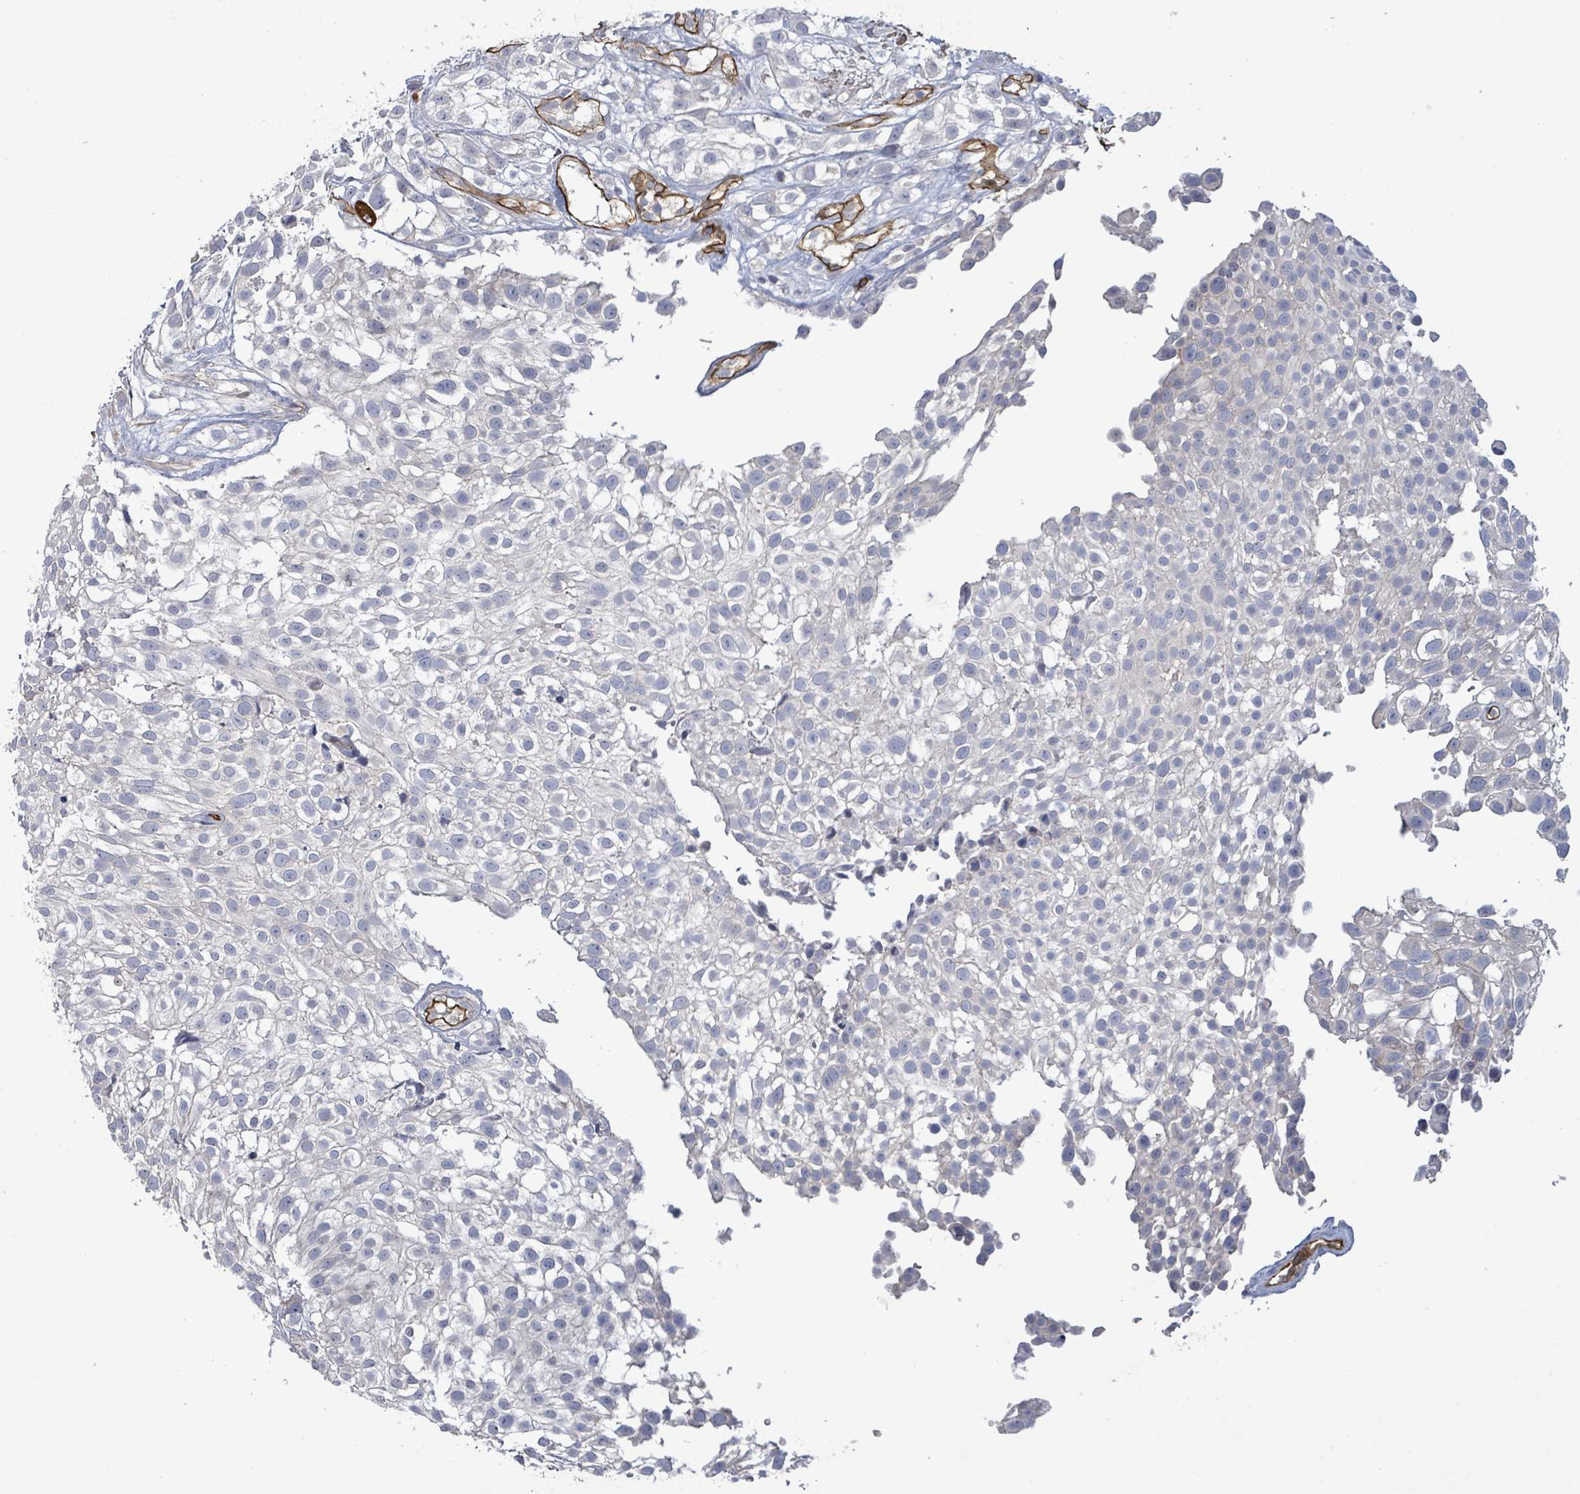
{"staining": {"intensity": "negative", "quantity": "none", "location": "none"}, "tissue": "urothelial cancer", "cell_type": "Tumor cells", "image_type": "cancer", "snomed": [{"axis": "morphology", "description": "Urothelial carcinoma, High grade"}, {"axis": "topography", "description": "Urinary bladder"}], "caption": "Tumor cells show no significant protein positivity in urothelial cancer.", "gene": "KANK3", "patient": {"sex": "male", "age": 56}}